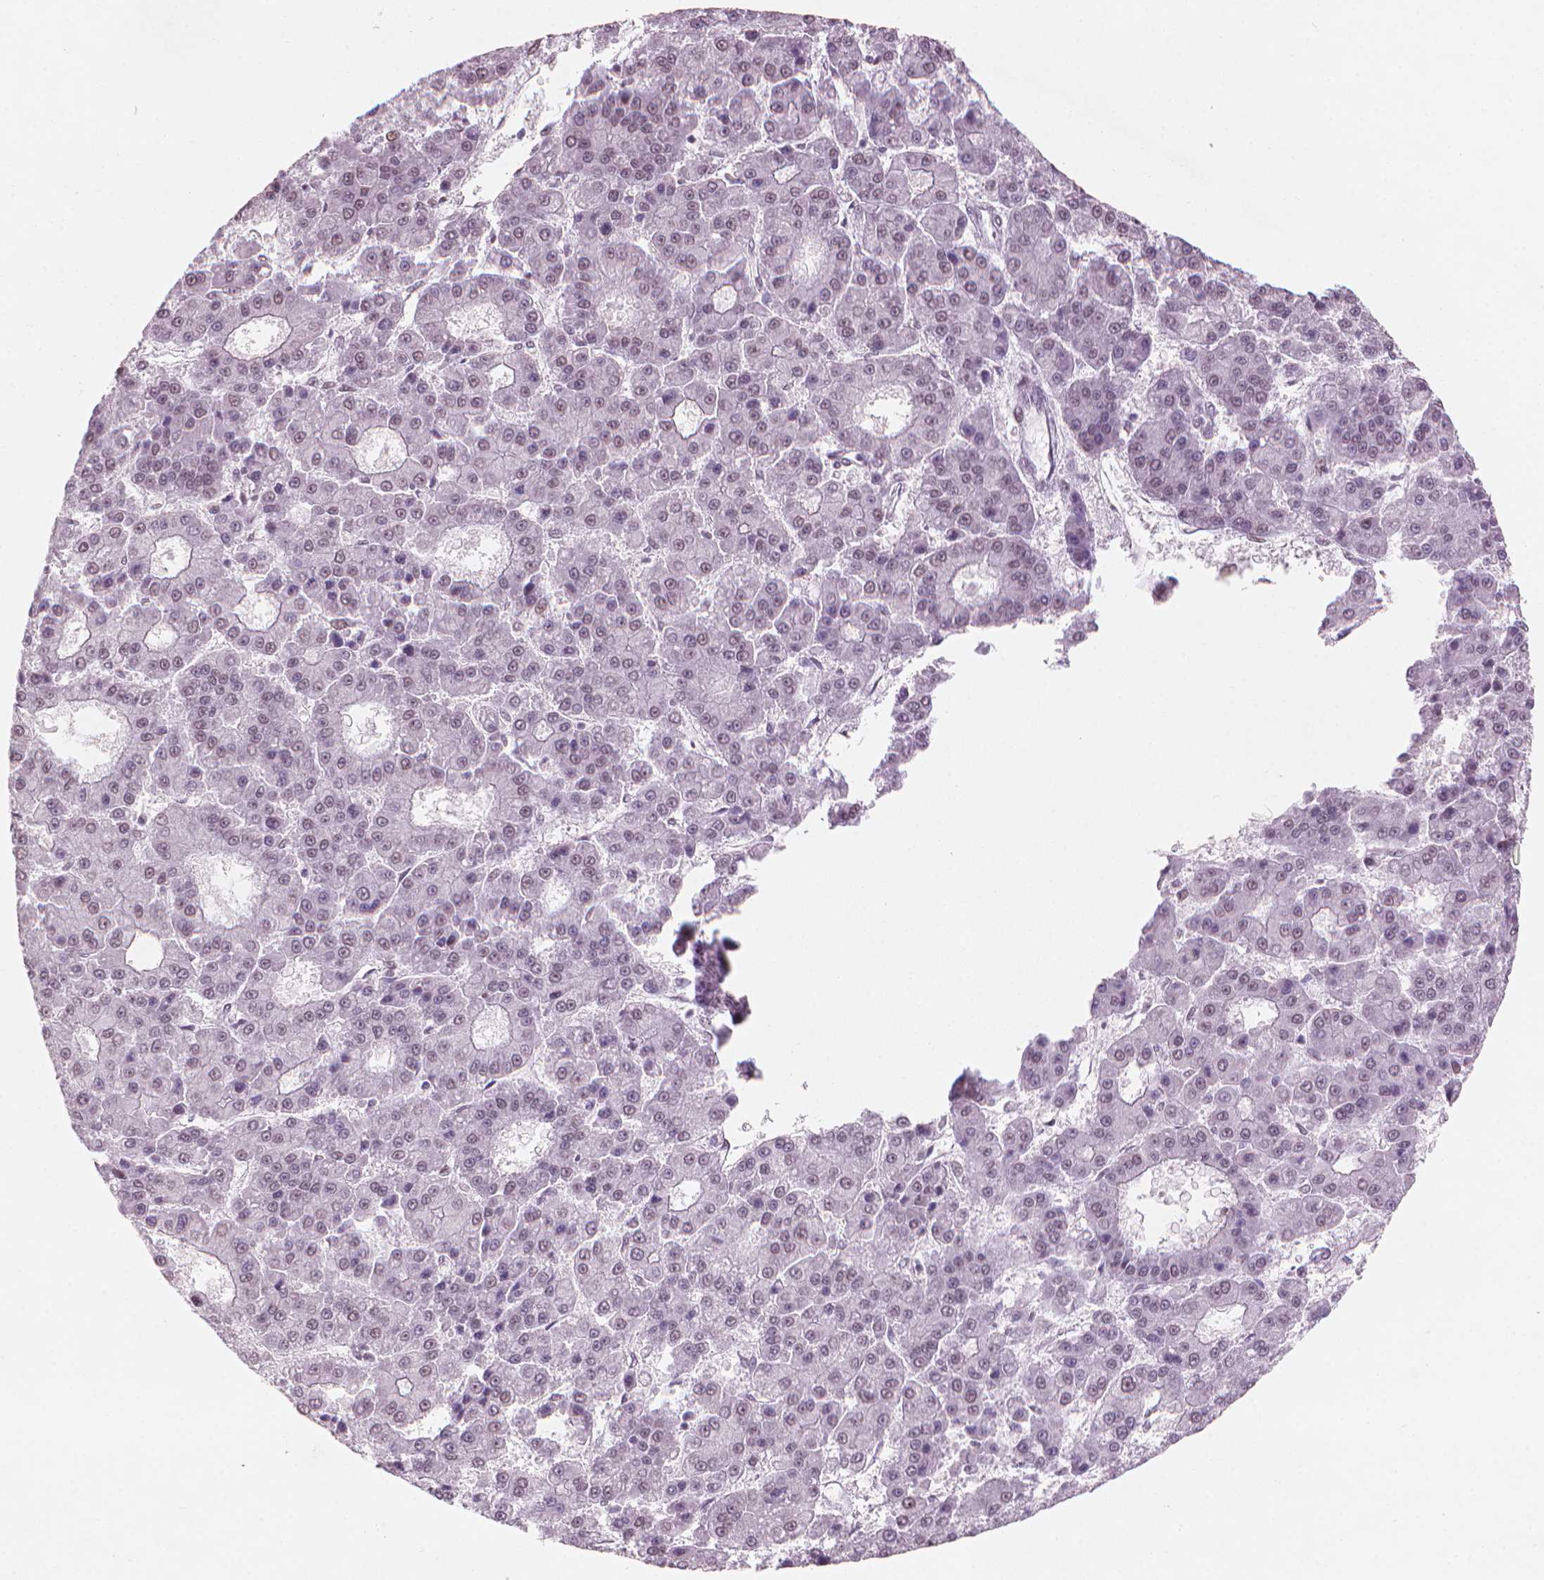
{"staining": {"intensity": "negative", "quantity": "none", "location": "none"}, "tissue": "liver cancer", "cell_type": "Tumor cells", "image_type": "cancer", "snomed": [{"axis": "morphology", "description": "Carcinoma, Hepatocellular, NOS"}, {"axis": "topography", "description": "Liver"}], "caption": "Immunohistochemical staining of human liver cancer (hepatocellular carcinoma) exhibits no significant staining in tumor cells.", "gene": "HES7", "patient": {"sex": "male", "age": 70}}